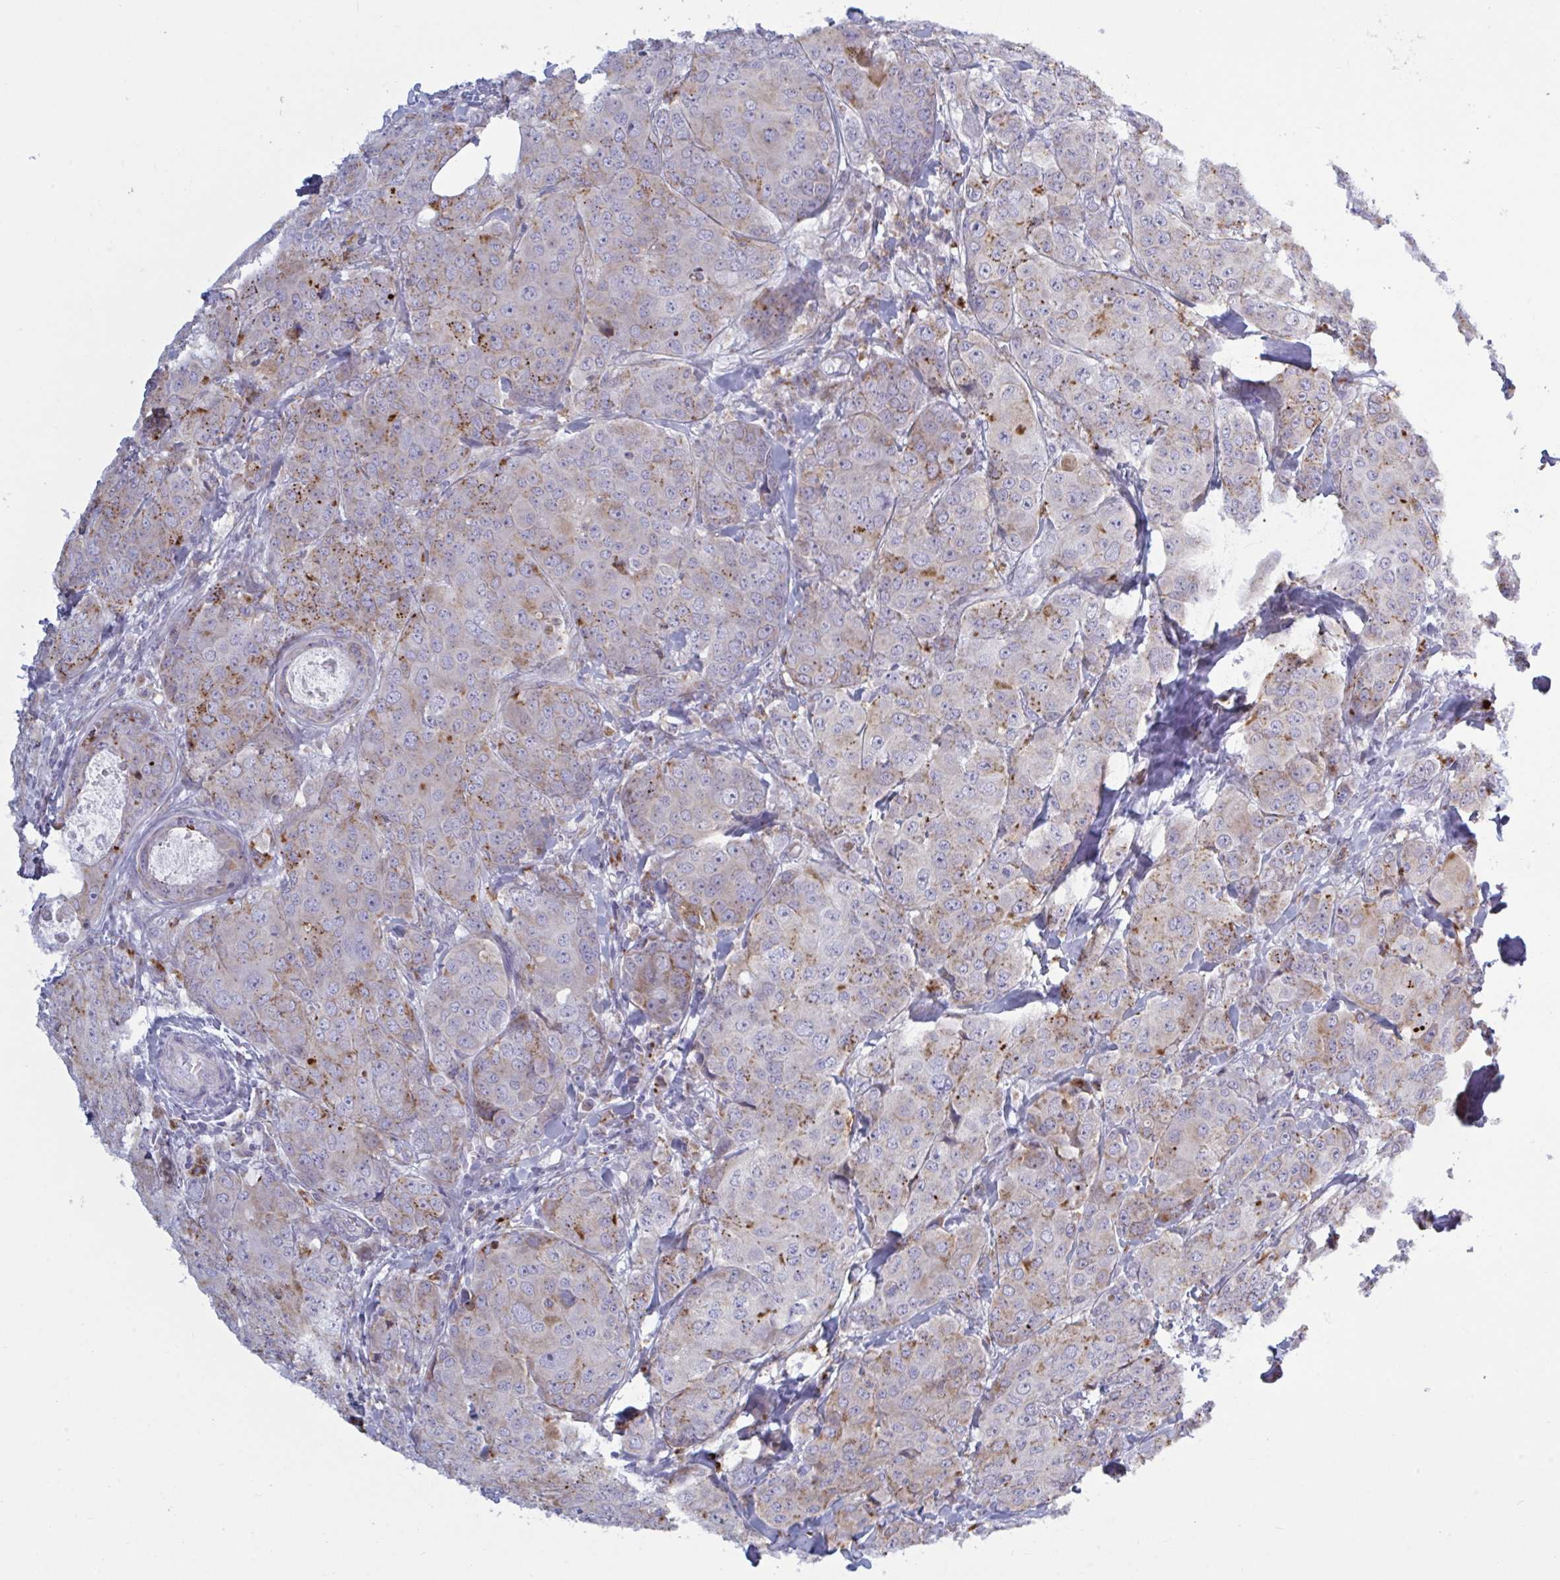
{"staining": {"intensity": "moderate", "quantity": "25%-75%", "location": "cytoplasmic/membranous"}, "tissue": "breast cancer", "cell_type": "Tumor cells", "image_type": "cancer", "snomed": [{"axis": "morphology", "description": "Duct carcinoma"}, {"axis": "topography", "description": "Breast"}], "caption": "An image showing moderate cytoplasmic/membranous expression in about 25%-75% of tumor cells in breast cancer, as visualized by brown immunohistochemical staining.", "gene": "ATG9A", "patient": {"sex": "female", "age": 43}}